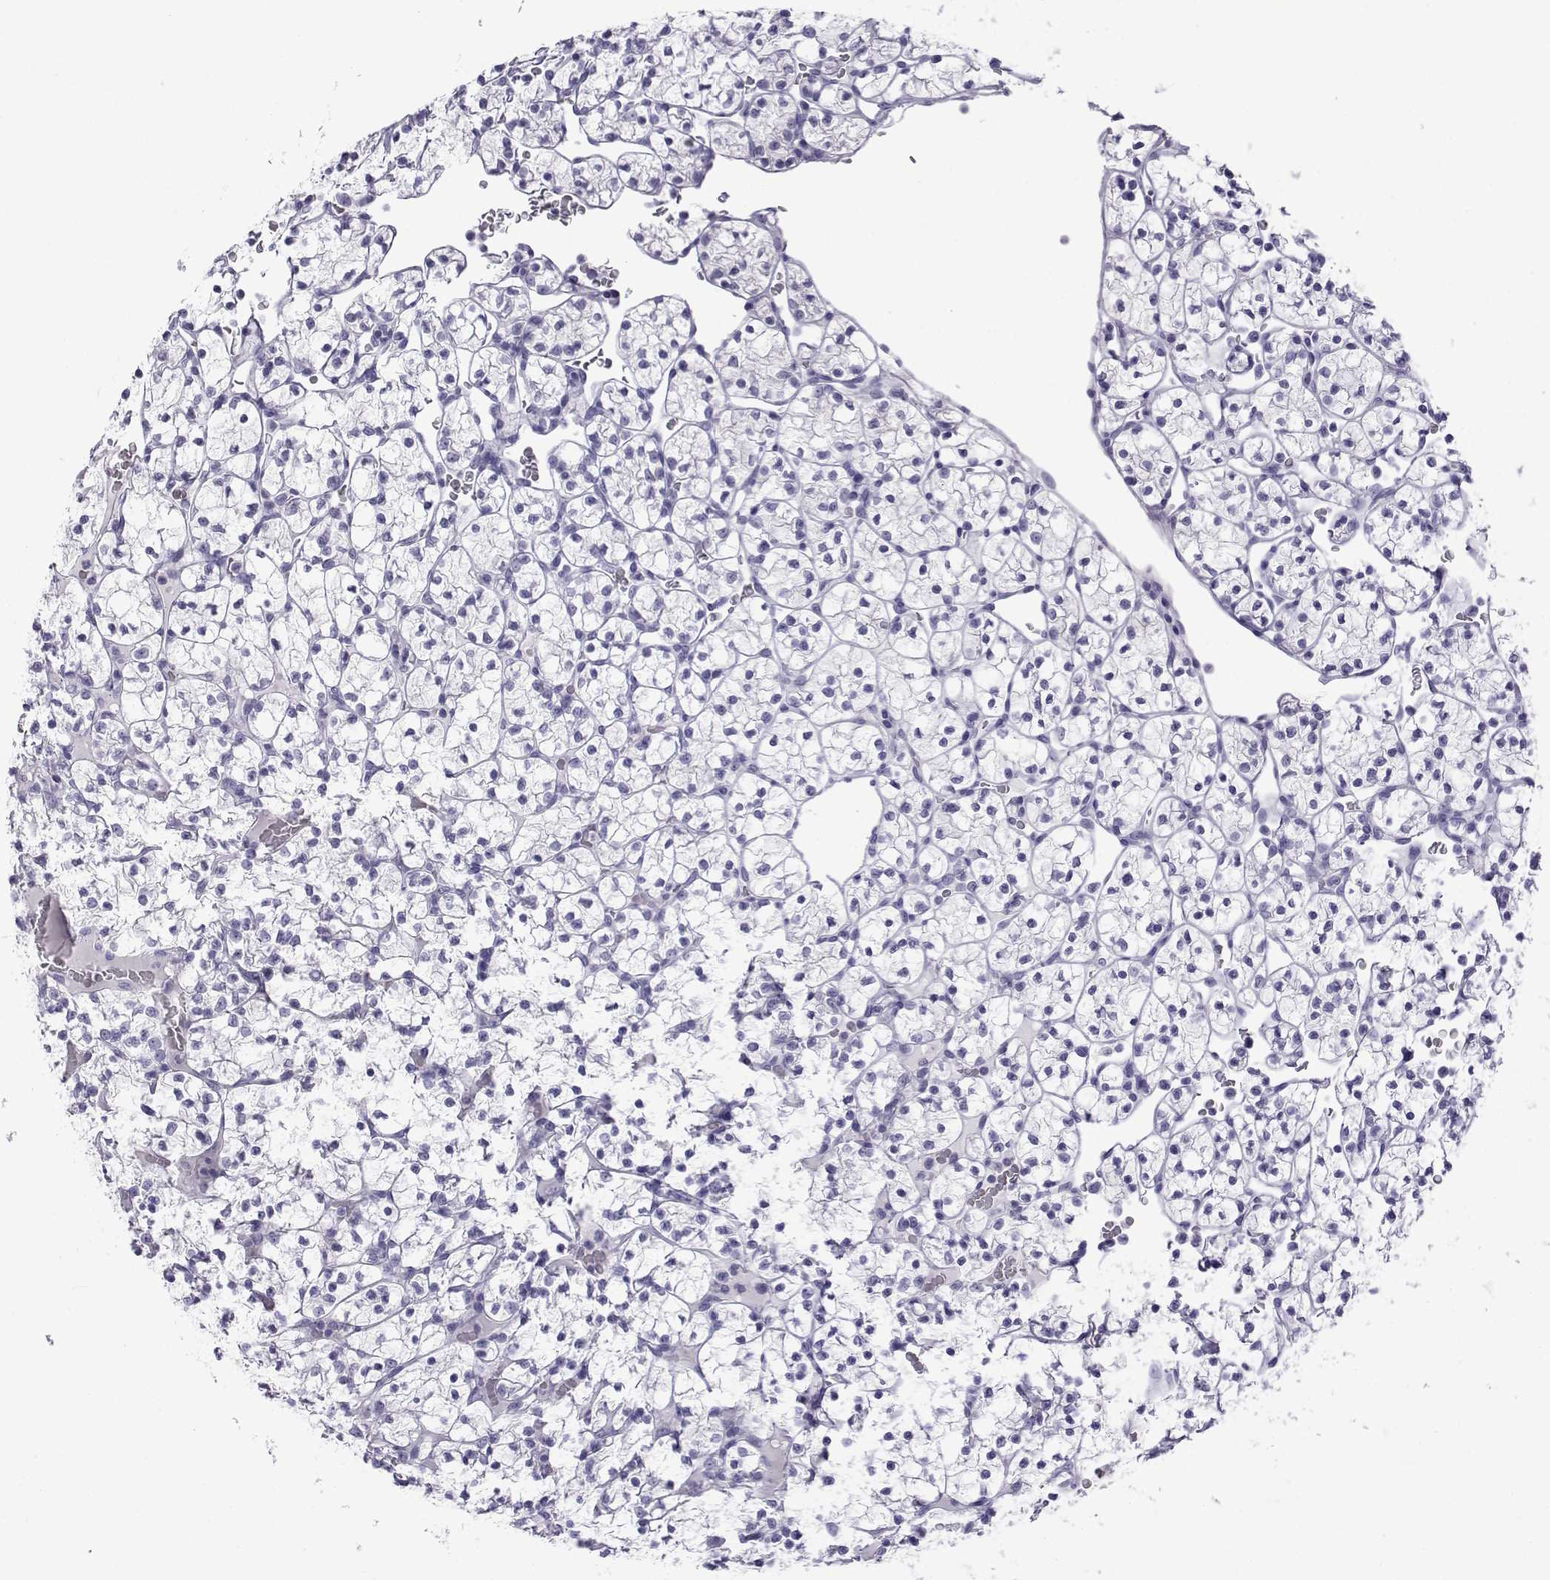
{"staining": {"intensity": "negative", "quantity": "none", "location": "none"}, "tissue": "renal cancer", "cell_type": "Tumor cells", "image_type": "cancer", "snomed": [{"axis": "morphology", "description": "Adenocarcinoma, NOS"}, {"axis": "topography", "description": "Kidney"}], "caption": "Renal cancer (adenocarcinoma) stained for a protein using immunohistochemistry demonstrates no staining tumor cells.", "gene": "ACTL7A", "patient": {"sex": "female", "age": 89}}